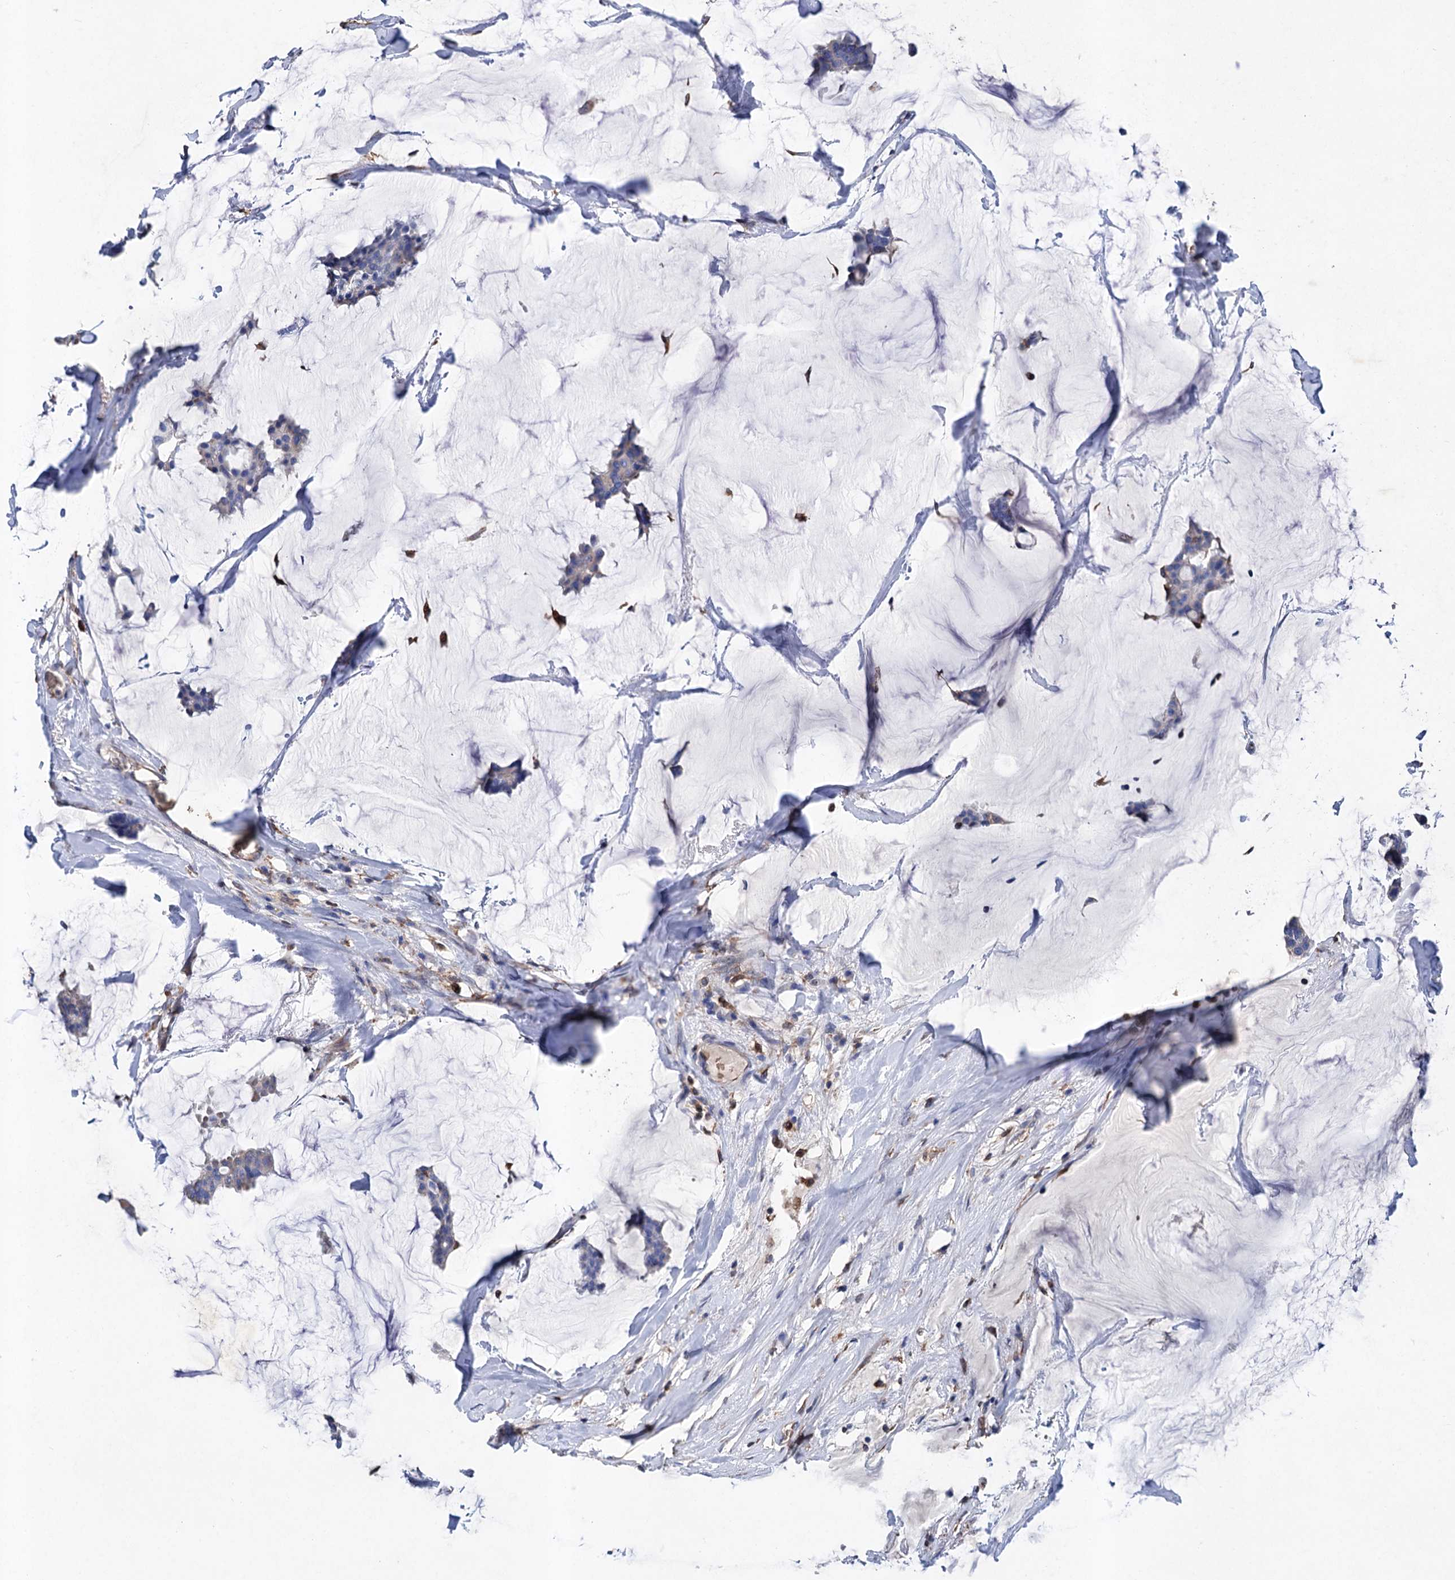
{"staining": {"intensity": "negative", "quantity": "none", "location": "none"}, "tissue": "breast cancer", "cell_type": "Tumor cells", "image_type": "cancer", "snomed": [{"axis": "morphology", "description": "Duct carcinoma"}, {"axis": "topography", "description": "Breast"}], "caption": "This is a micrograph of immunohistochemistry staining of infiltrating ductal carcinoma (breast), which shows no expression in tumor cells.", "gene": "STING1", "patient": {"sex": "female", "age": 93}}